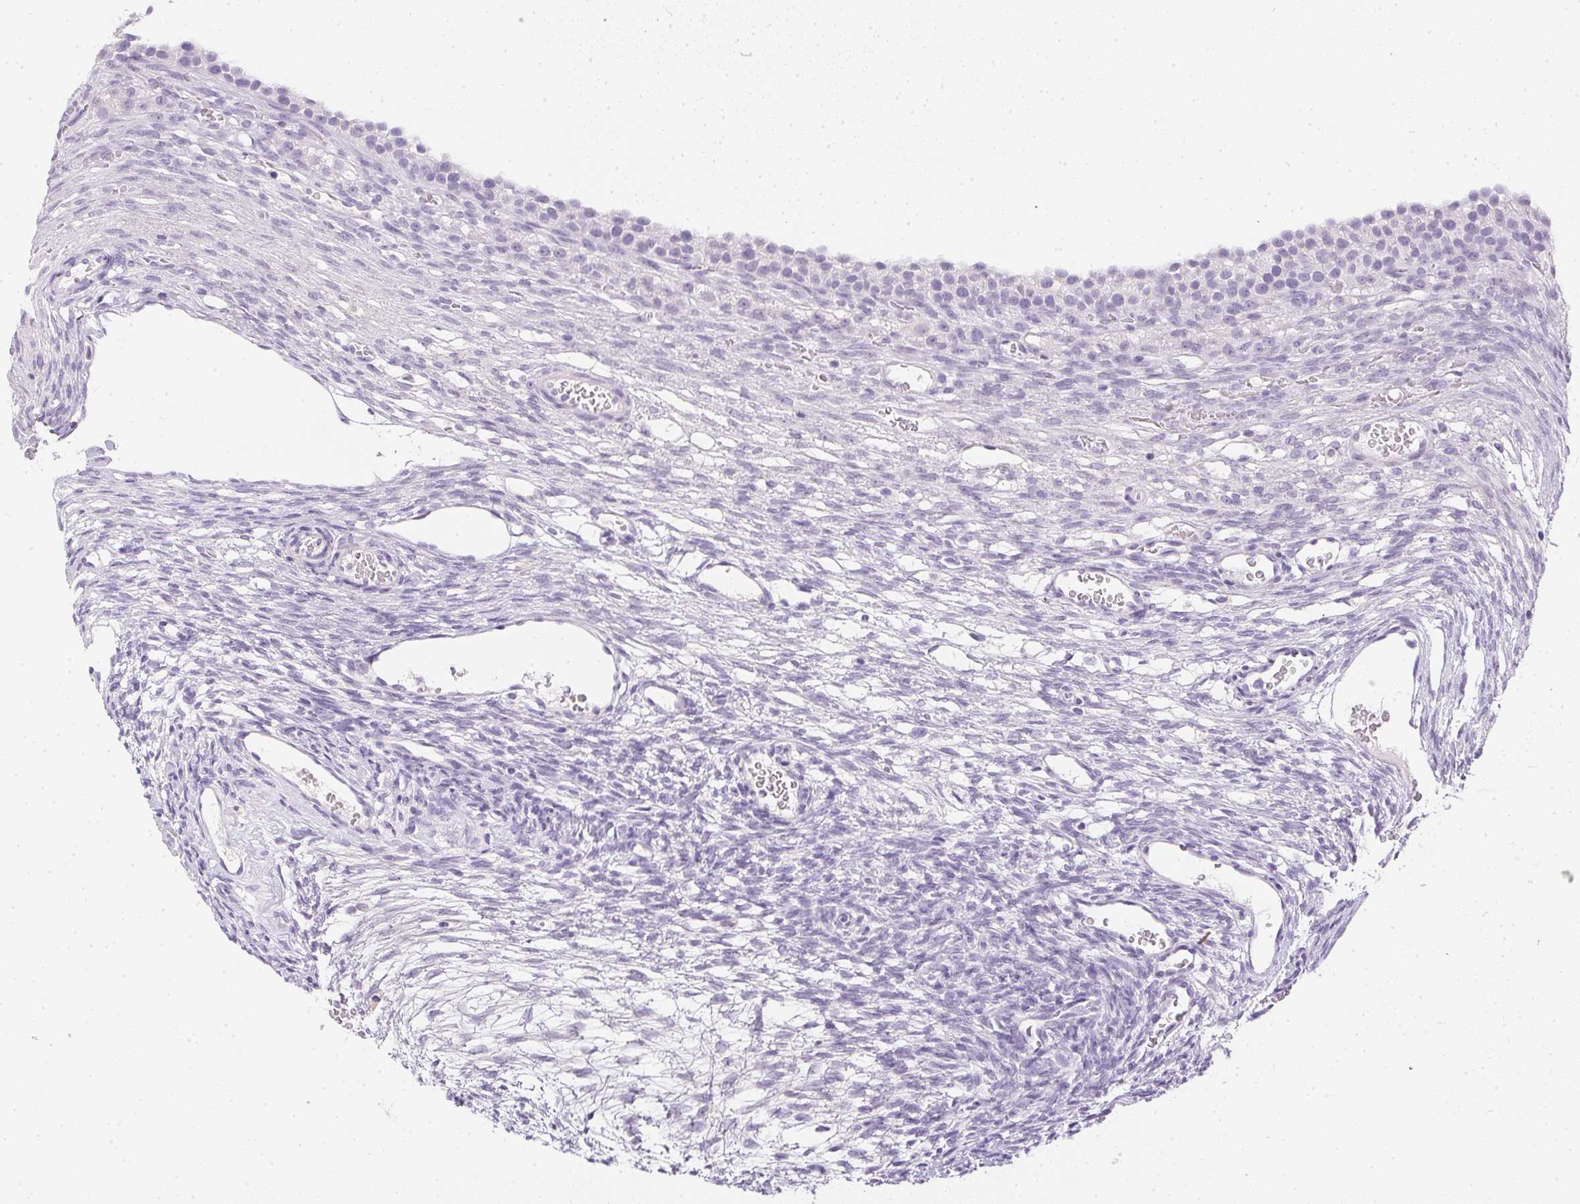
{"staining": {"intensity": "negative", "quantity": "none", "location": "none"}, "tissue": "ovary", "cell_type": "Ovarian stroma cells", "image_type": "normal", "snomed": [{"axis": "morphology", "description": "Normal tissue, NOS"}, {"axis": "topography", "description": "Ovary"}], "caption": "A high-resolution image shows immunohistochemistry (IHC) staining of unremarkable ovary, which demonstrates no significant positivity in ovarian stroma cells.", "gene": "PPY", "patient": {"sex": "female", "age": 34}}